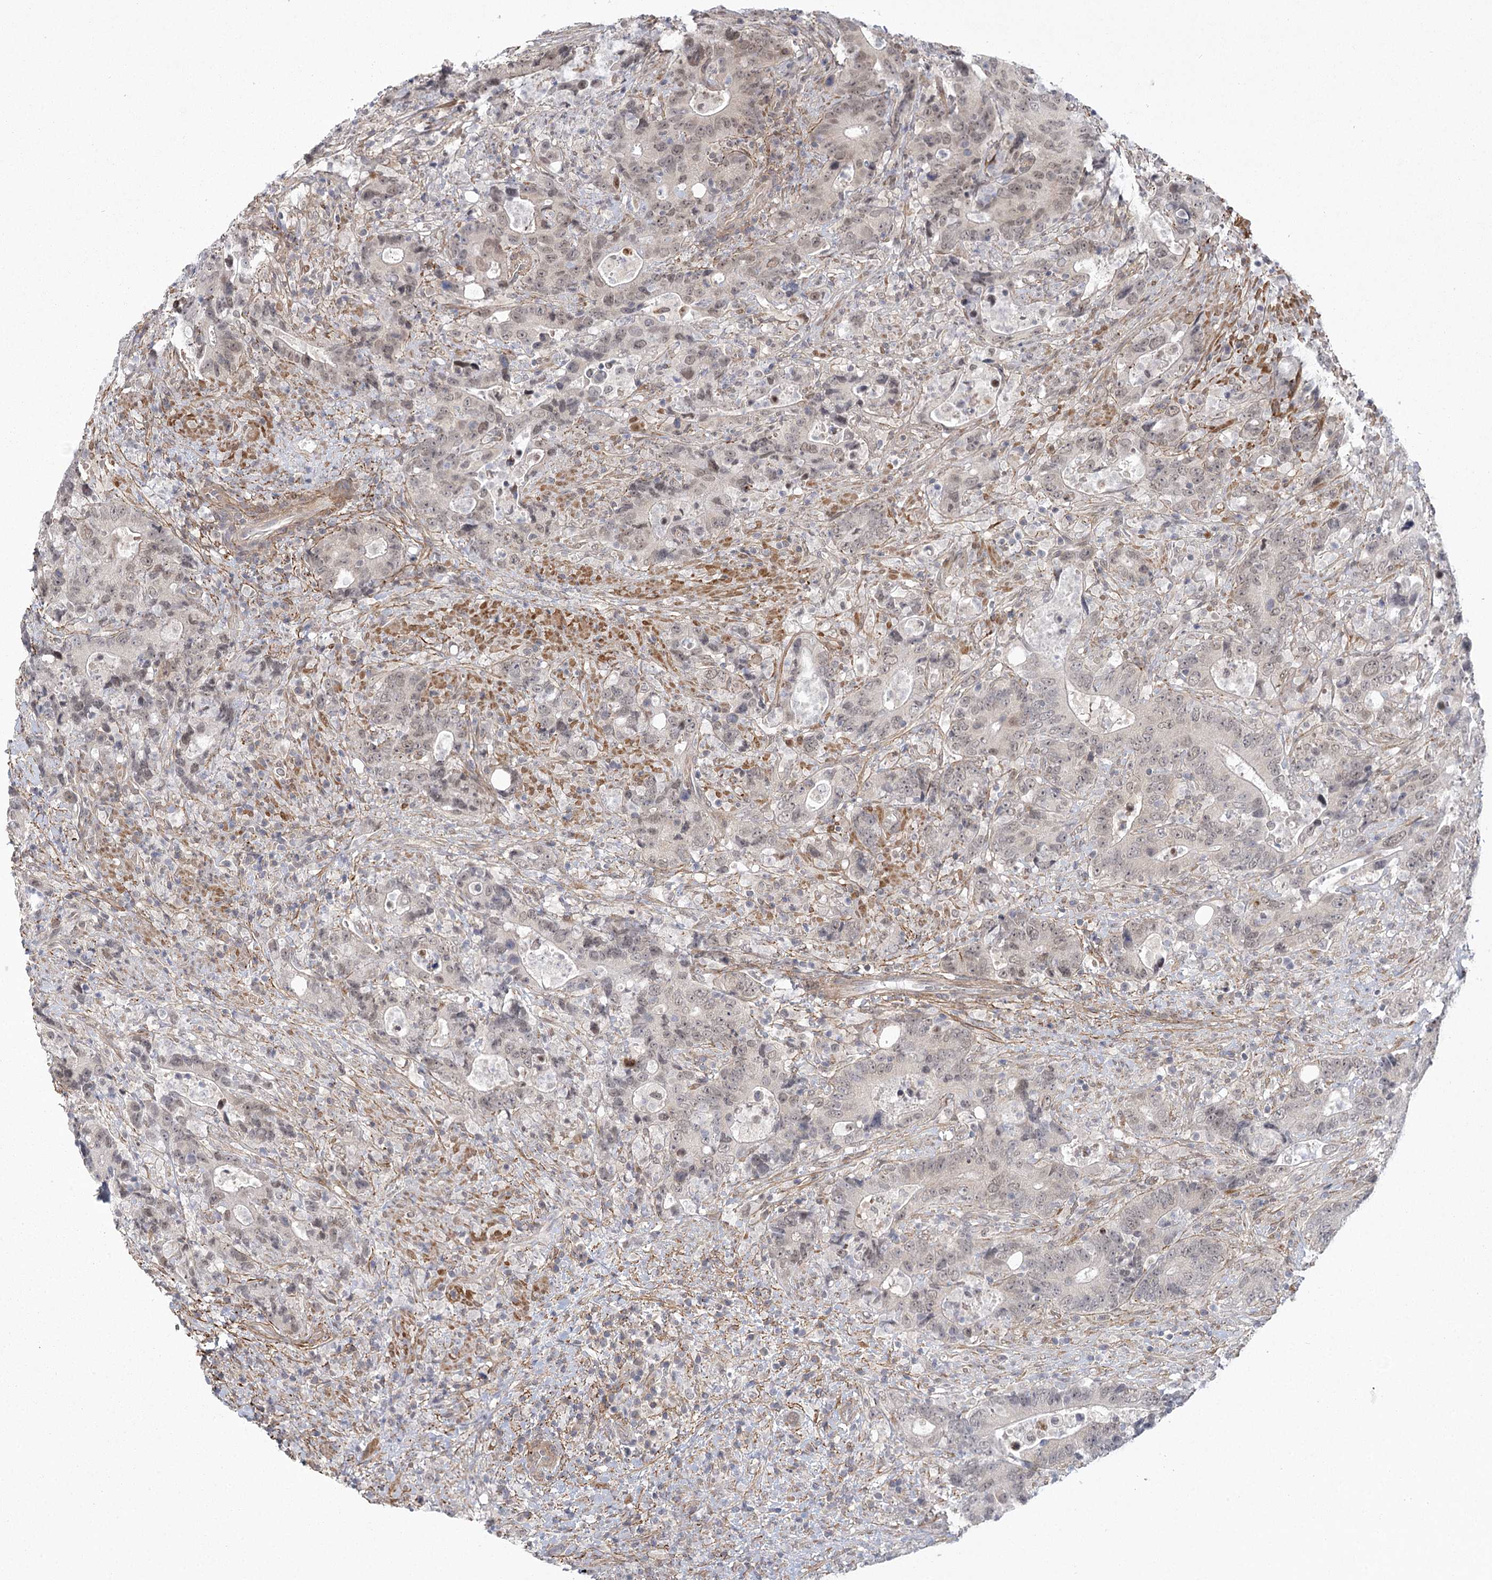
{"staining": {"intensity": "negative", "quantity": "none", "location": "none"}, "tissue": "colorectal cancer", "cell_type": "Tumor cells", "image_type": "cancer", "snomed": [{"axis": "morphology", "description": "Adenocarcinoma, NOS"}, {"axis": "topography", "description": "Colon"}], "caption": "Micrograph shows no protein staining in tumor cells of colorectal adenocarcinoma tissue.", "gene": "MED28", "patient": {"sex": "female", "age": 75}}